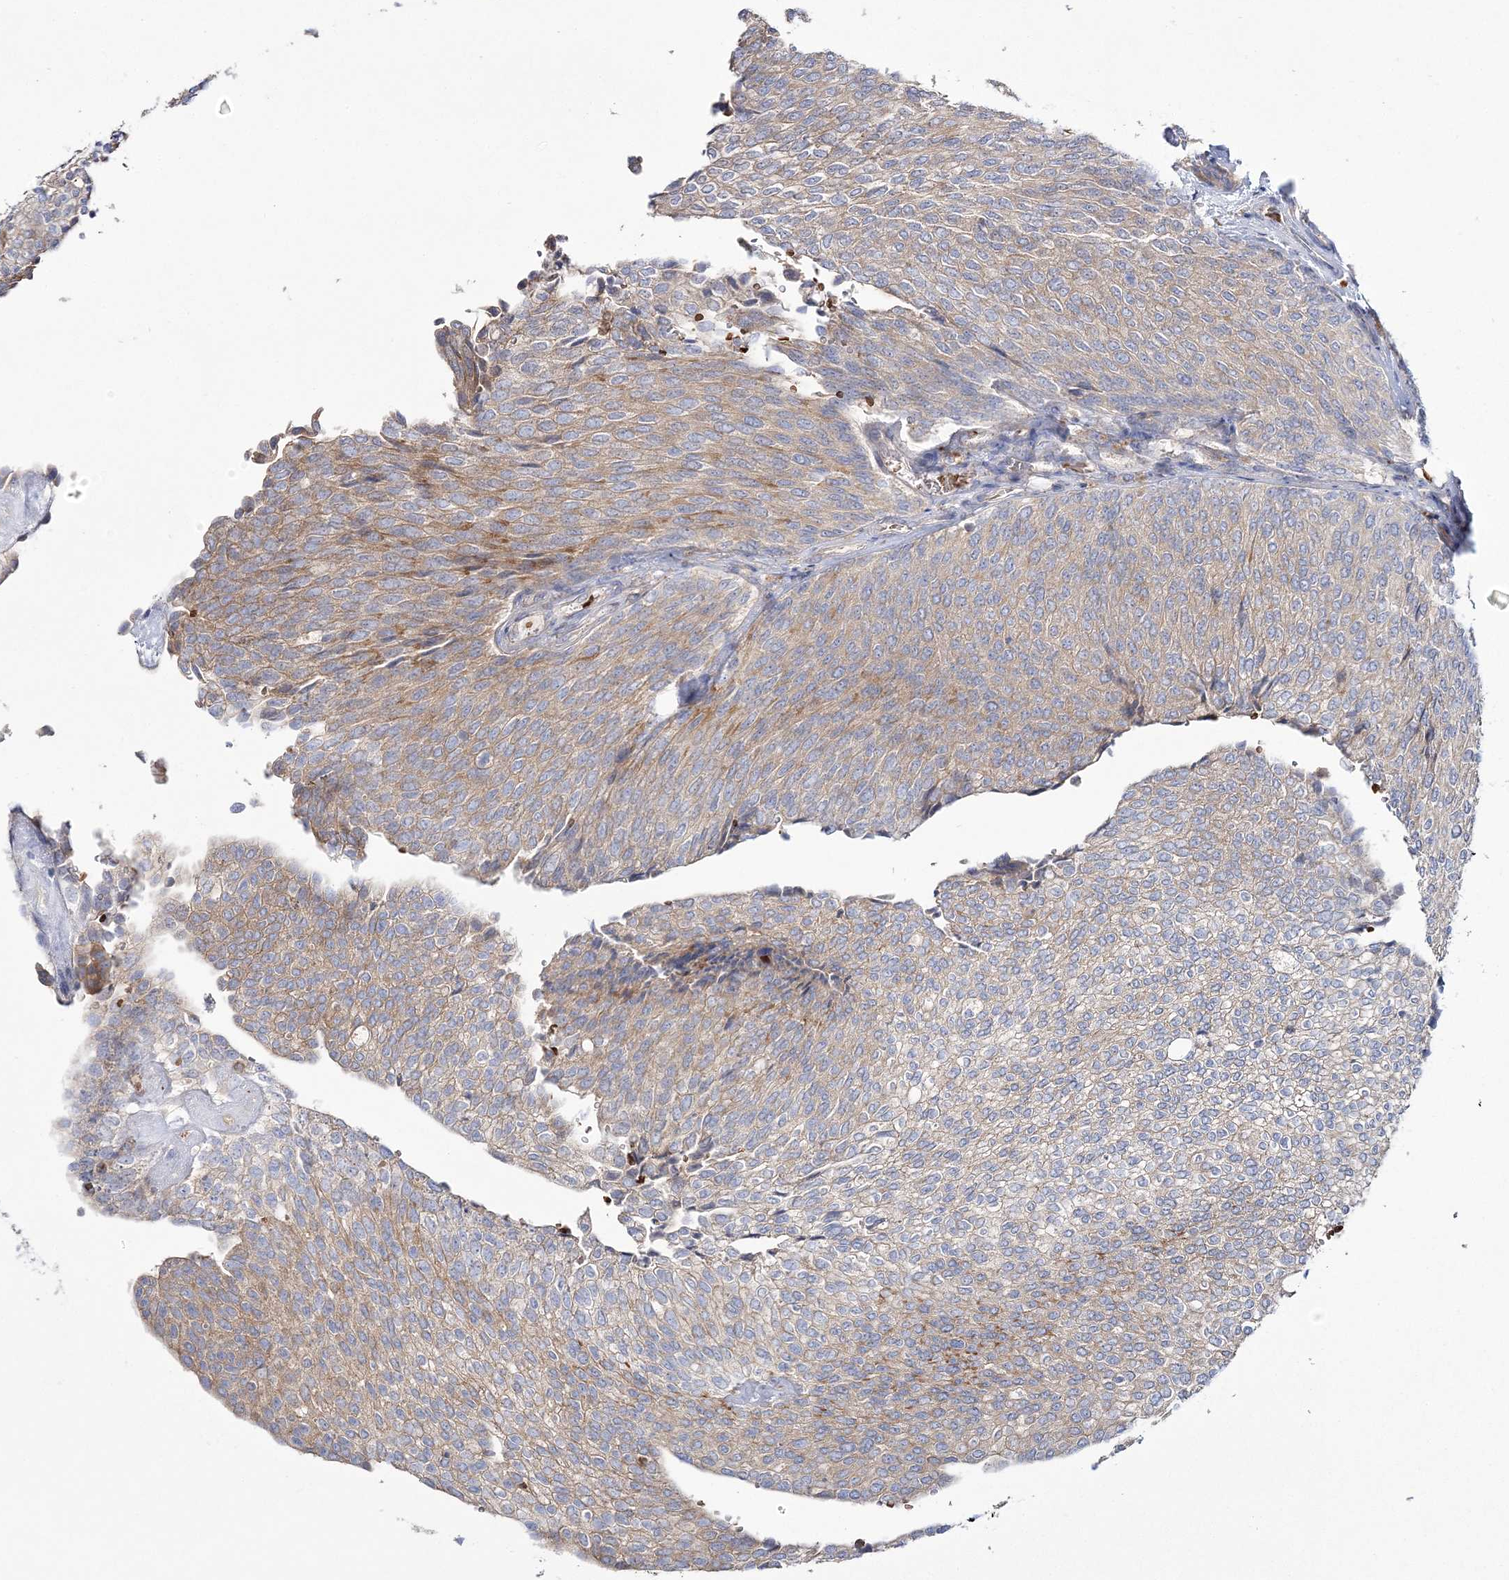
{"staining": {"intensity": "weak", "quantity": "25%-75%", "location": "cytoplasmic/membranous"}, "tissue": "urothelial cancer", "cell_type": "Tumor cells", "image_type": "cancer", "snomed": [{"axis": "morphology", "description": "Urothelial carcinoma, Low grade"}, {"axis": "topography", "description": "Urinary bladder"}], "caption": "Immunohistochemistry (IHC) of human low-grade urothelial carcinoma exhibits low levels of weak cytoplasmic/membranous positivity in approximately 25%-75% of tumor cells.", "gene": "ATP11B", "patient": {"sex": "female", "age": 79}}